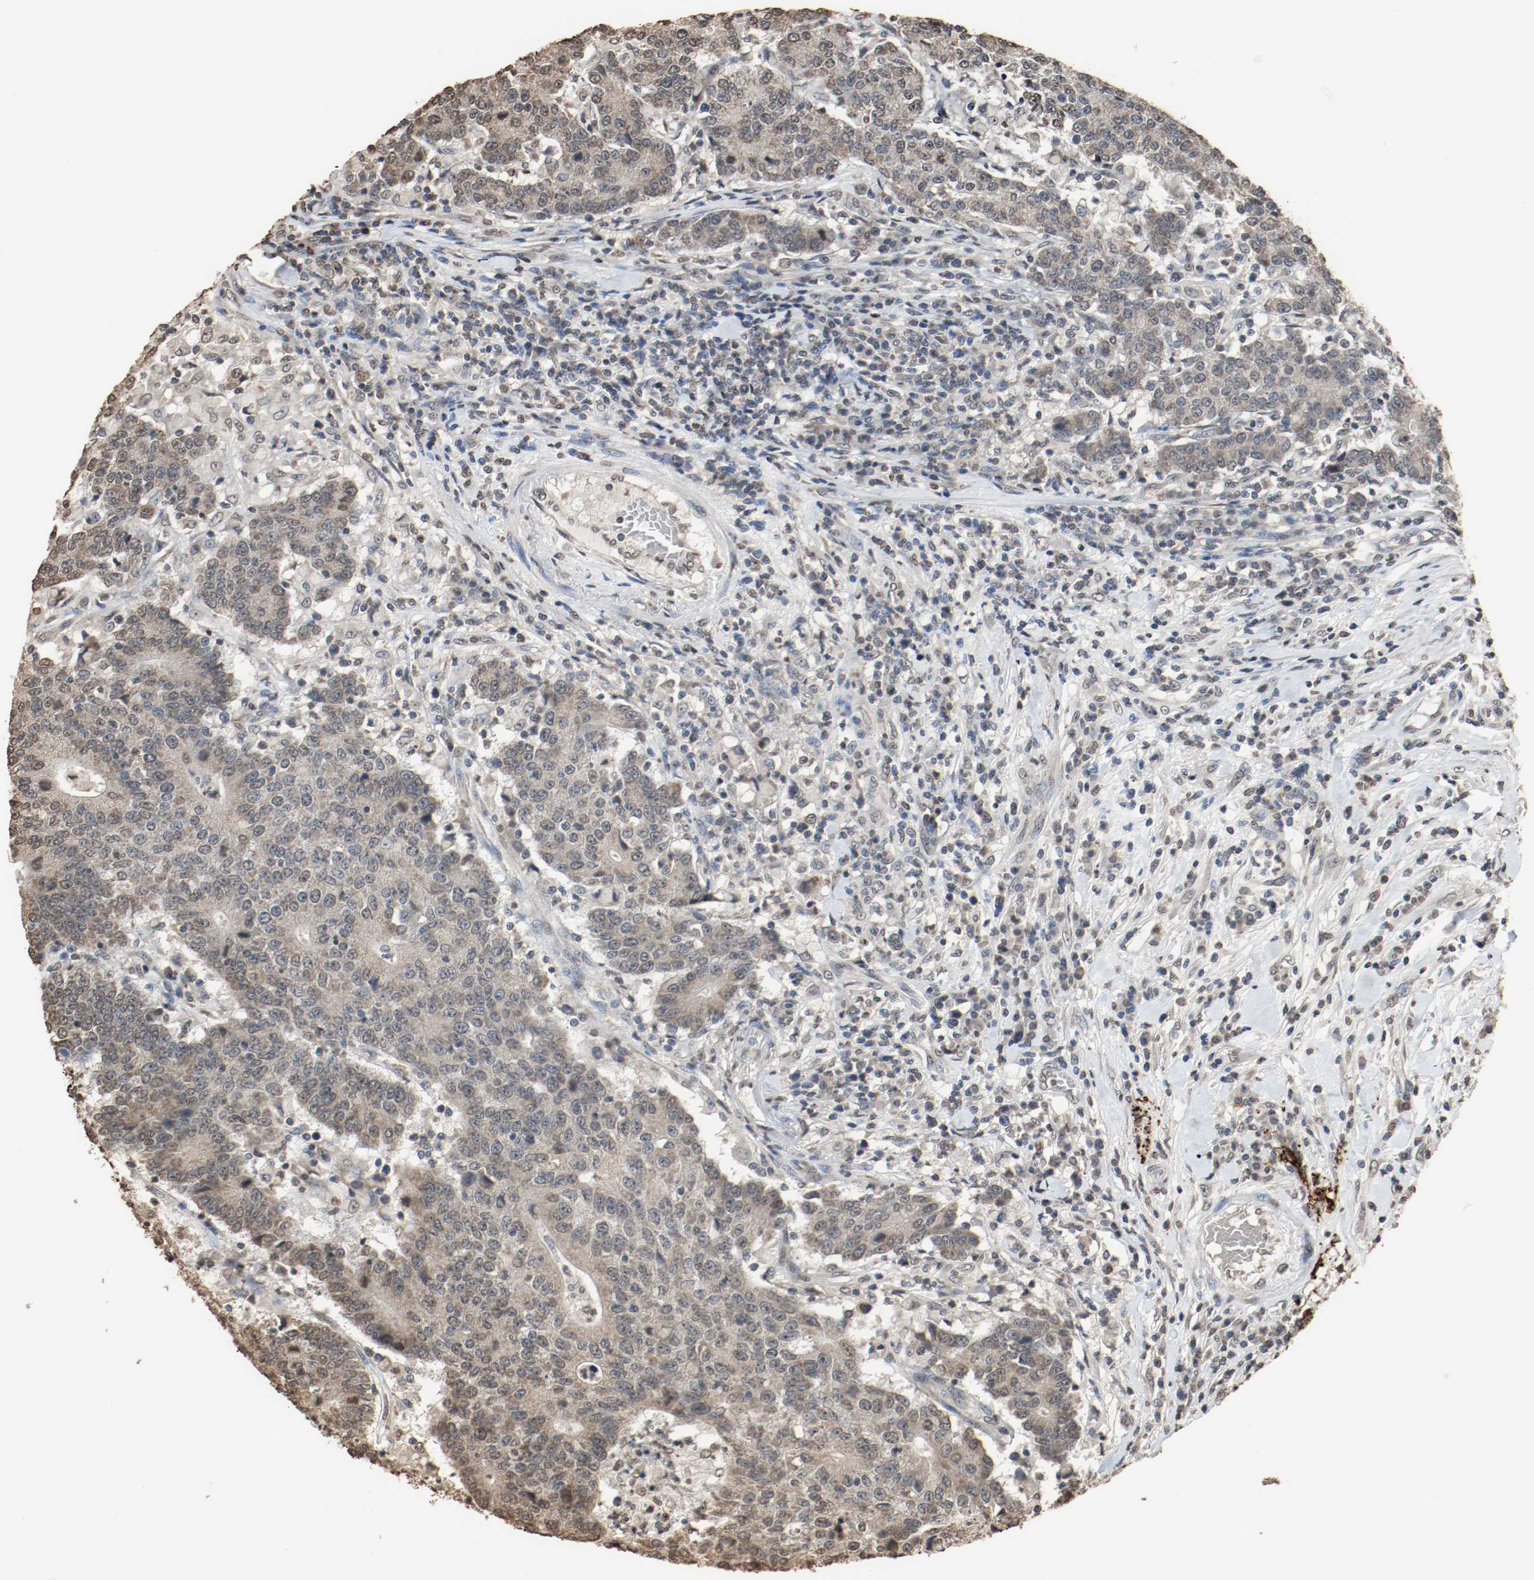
{"staining": {"intensity": "moderate", "quantity": ">75%", "location": "cytoplasmic/membranous"}, "tissue": "colorectal cancer", "cell_type": "Tumor cells", "image_type": "cancer", "snomed": [{"axis": "morphology", "description": "Normal tissue, NOS"}, {"axis": "morphology", "description": "Adenocarcinoma, NOS"}, {"axis": "topography", "description": "Colon"}], "caption": "This photomicrograph reveals IHC staining of human colorectal cancer, with medium moderate cytoplasmic/membranous staining in about >75% of tumor cells.", "gene": "RTN4", "patient": {"sex": "female", "age": 75}}